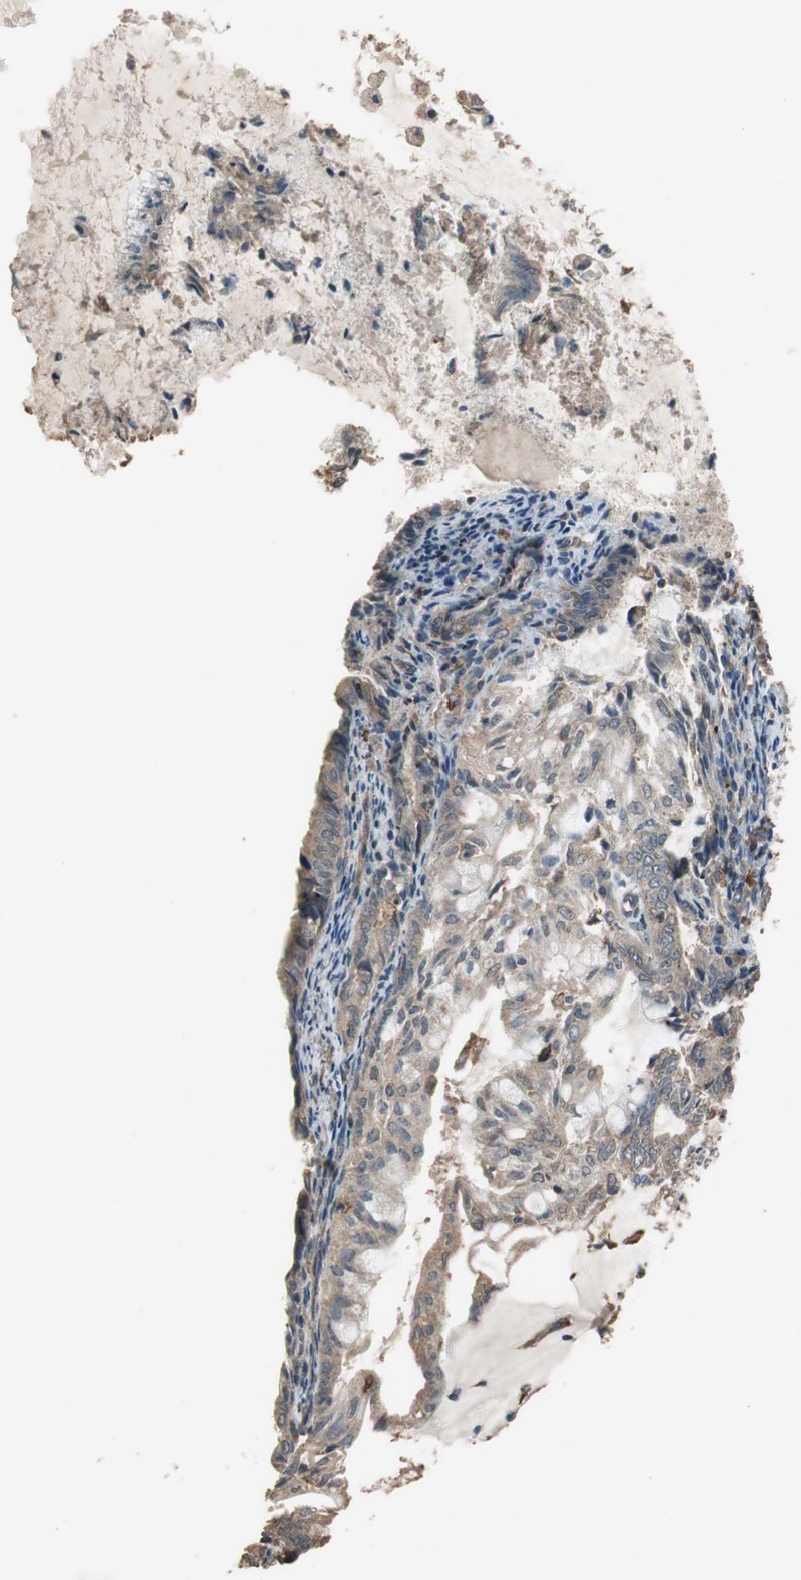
{"staining": {"intensity": "weak", "quantity": ">75%", "location": "cytoplasmic/membranous"}, "tissue": "endometrial cancer", "cell_type": "Tumor cells", "image_type": "cancer", "snomed": [{"axis": "morphology", "description": "Adenocarcinoma, NOS"}, {"axis": "topography", "description": "Endometrium"}], "caption": "An image showing weak cytoplasmic/membranous expression in approximately >75% of tumor cells in endometrial cancer (adenocarcinoma), as visualized by brown immunohistochemical staining.", "gene": "MST1R", "patient": {"sex": "female", "age": 86}}